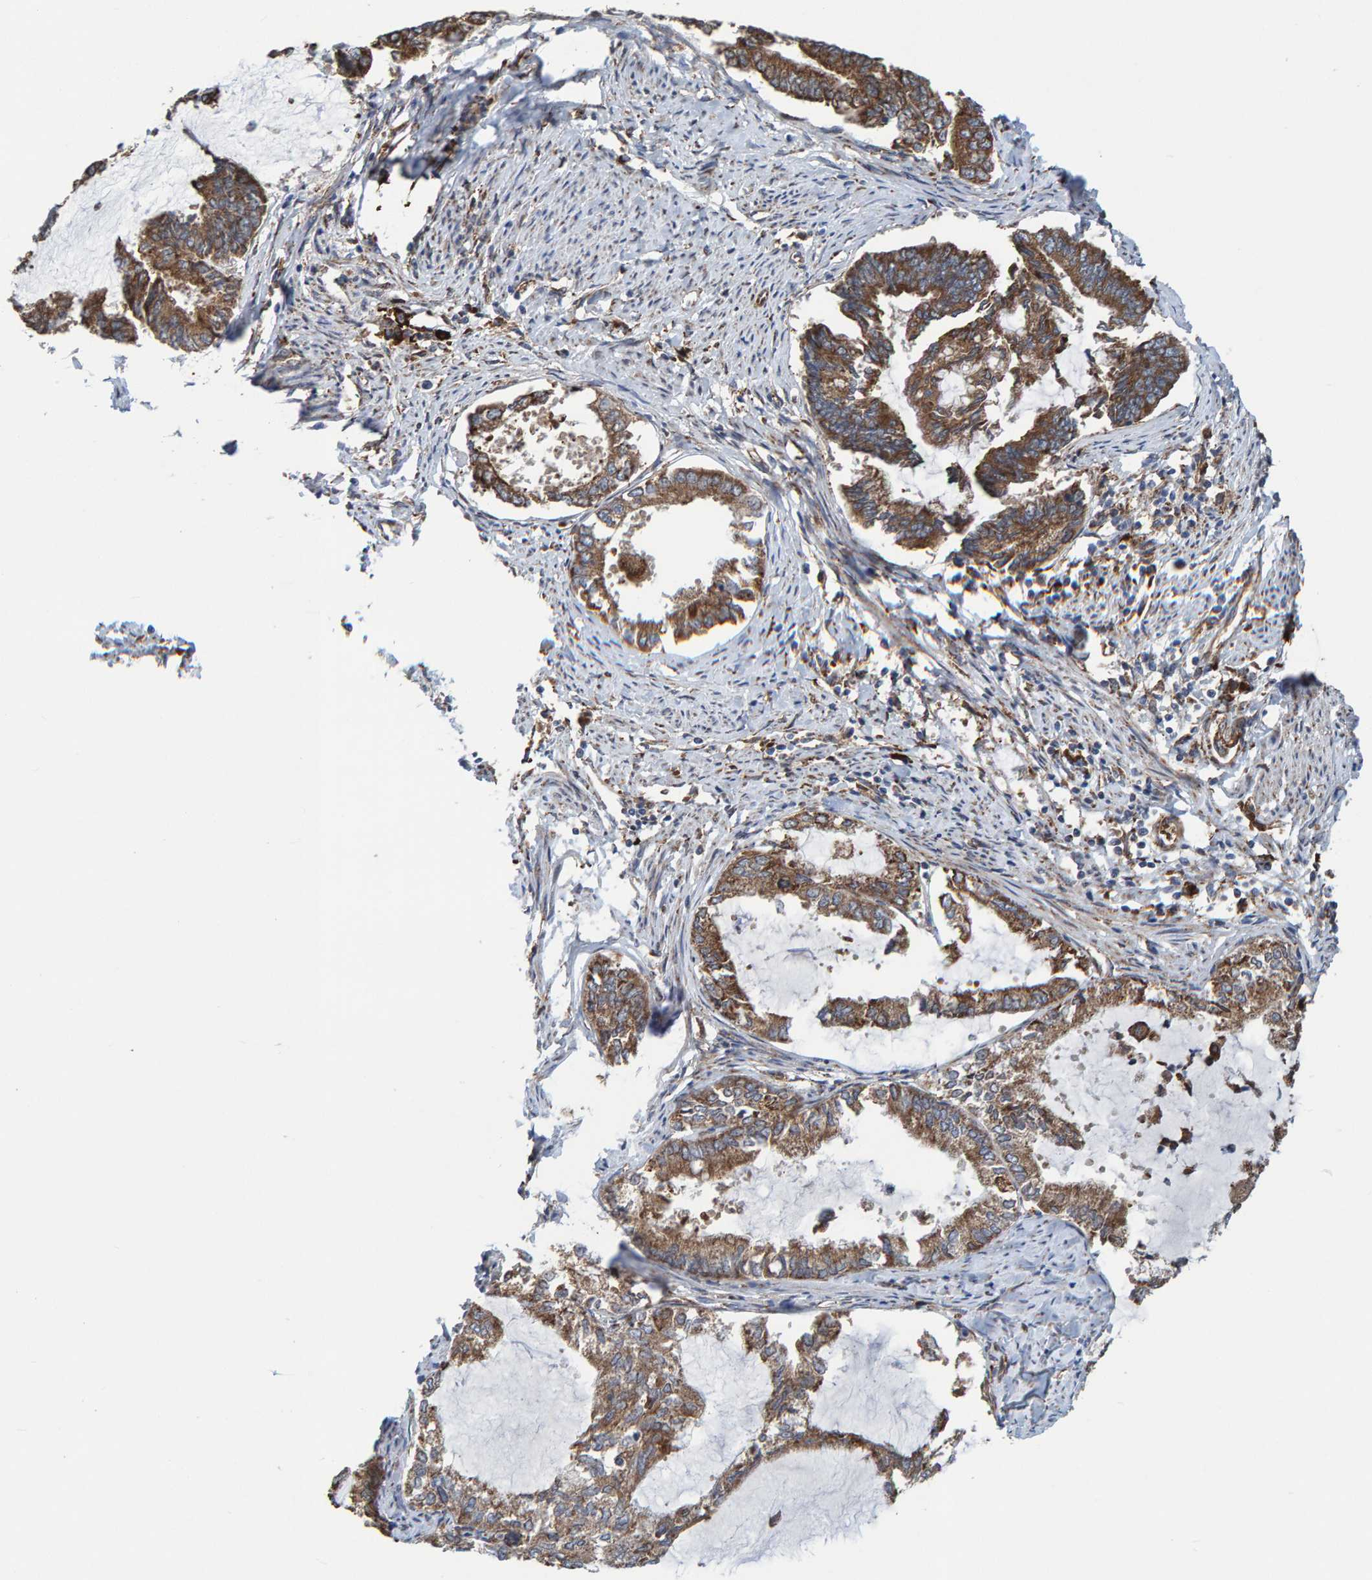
{"staining": {"intensity": "moderate", "quantity": ">75%", "location": "cytoplasmic/membranous"}, "tissue": "endometrial cancer", "cell_type": "Tumor cells", "image_type": "cancer", "snomed": [{"axis": "morphology", "description": "Adenocarcinoma, NOS"}, {"axis": "topography", "description": "Endometrium"}], "caption": "The histopathology image exhibits staining of endometrial cancer (adenocarcinoma), revealing moderate cytoplasmic/membranous protein expression (brown color) within tumor cells.", "gene": "KIAA0753", "patient": {"sex": "female", "age": 86}}